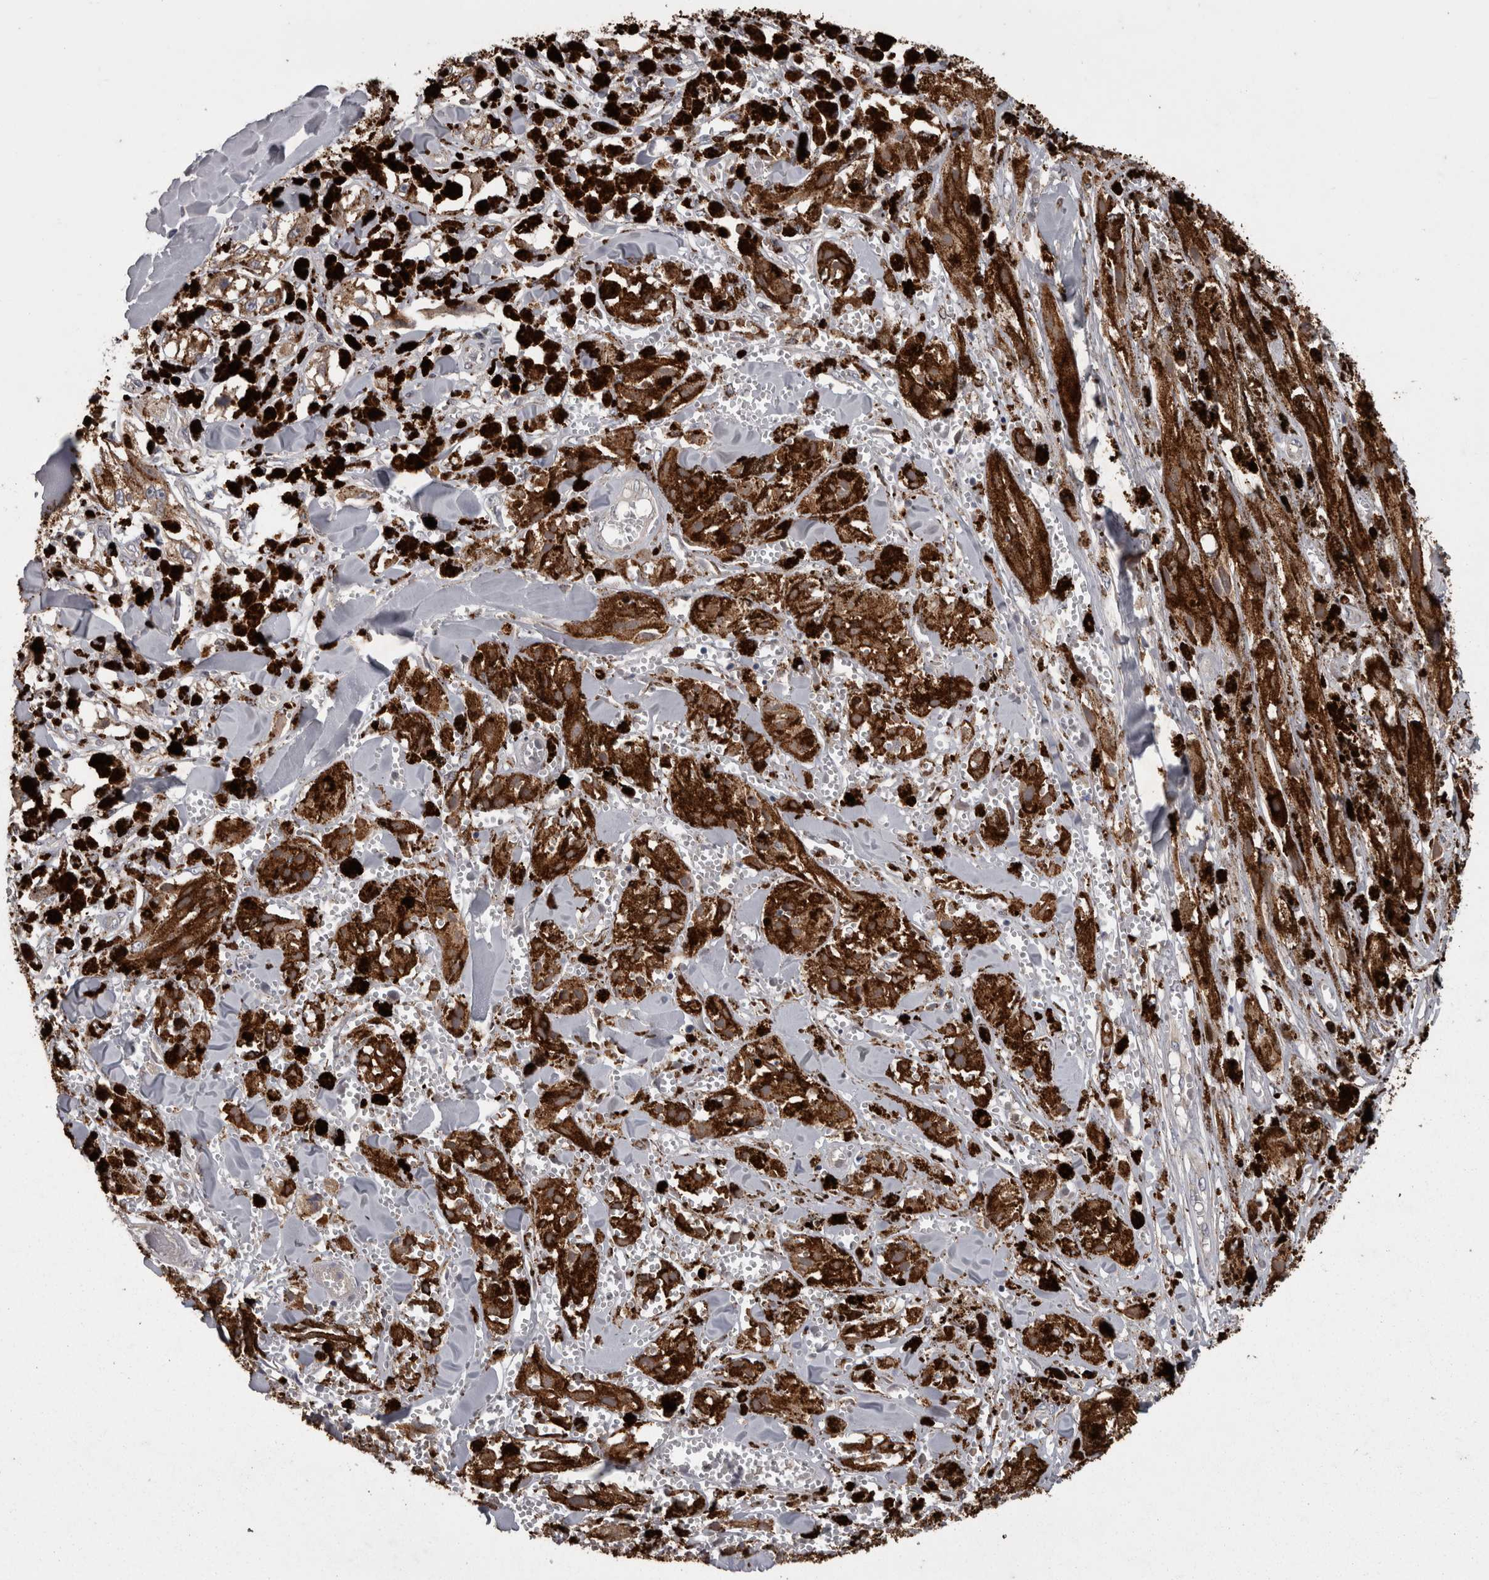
{"staining": {"intensity": "moderate", "quantity": ">75%", "location": "cytoplasmic/membranous"}, "tissue": "melanoma", "cell_type": "Tumor cells", "image_type": "cancer", "snomed": [{"axis": "morphology", "description": "Malignant melanoma, NOS"}, {"axis": "topography", "description": "Skin"}], "caption": "Malignant melanoma stained with a protein marker demonstrates moderate staining in tumor cells.", "gene": "PCM1", "patient": {"sex": "male", "age": 88}}